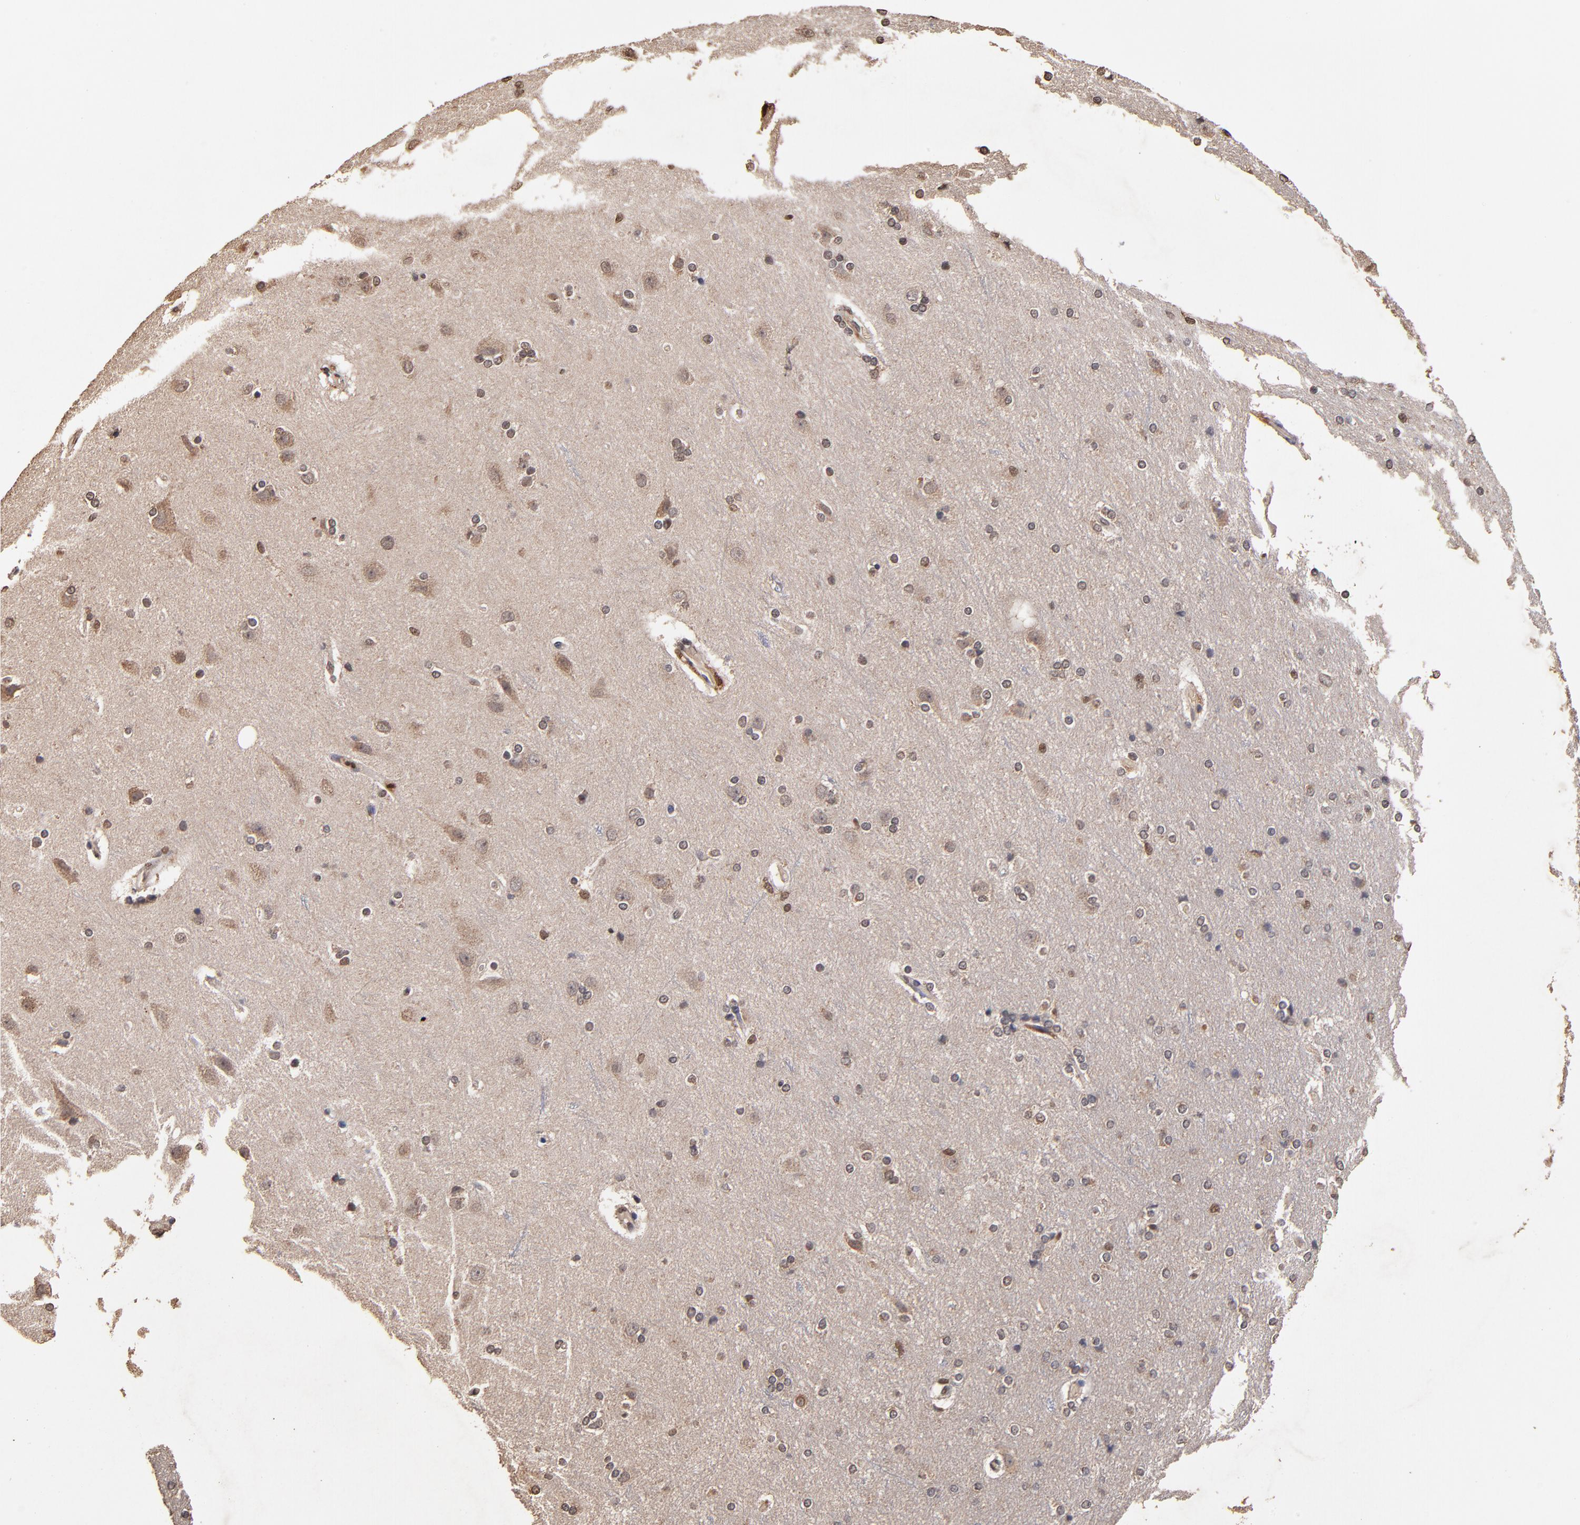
{"staining": {"intensity": "moderate", "quantity": "25%-75%", "location": "cytoplasmic/membranous,nuclear"}, "tissue": "cerebral cortex", "cell_type": "Endothelial cells", "image_type": "normal", "snomed": [{"axis": "morphology", "description": "Normal tissue, NOS"}, {"axis": "topography", "description": "Cerebral cortex"}], "caption": "This image reveals normal cerebral cortex stained with immunohistochemistry (IHC) to label a protein in brown. The cytoplasmic/membranous,nuclear of endothelial cells show moderate positivity for the protein. Nuclei are counter-stained blue.", "gene": "CASP1", "patient": {"sex": "male", "age": 62}}